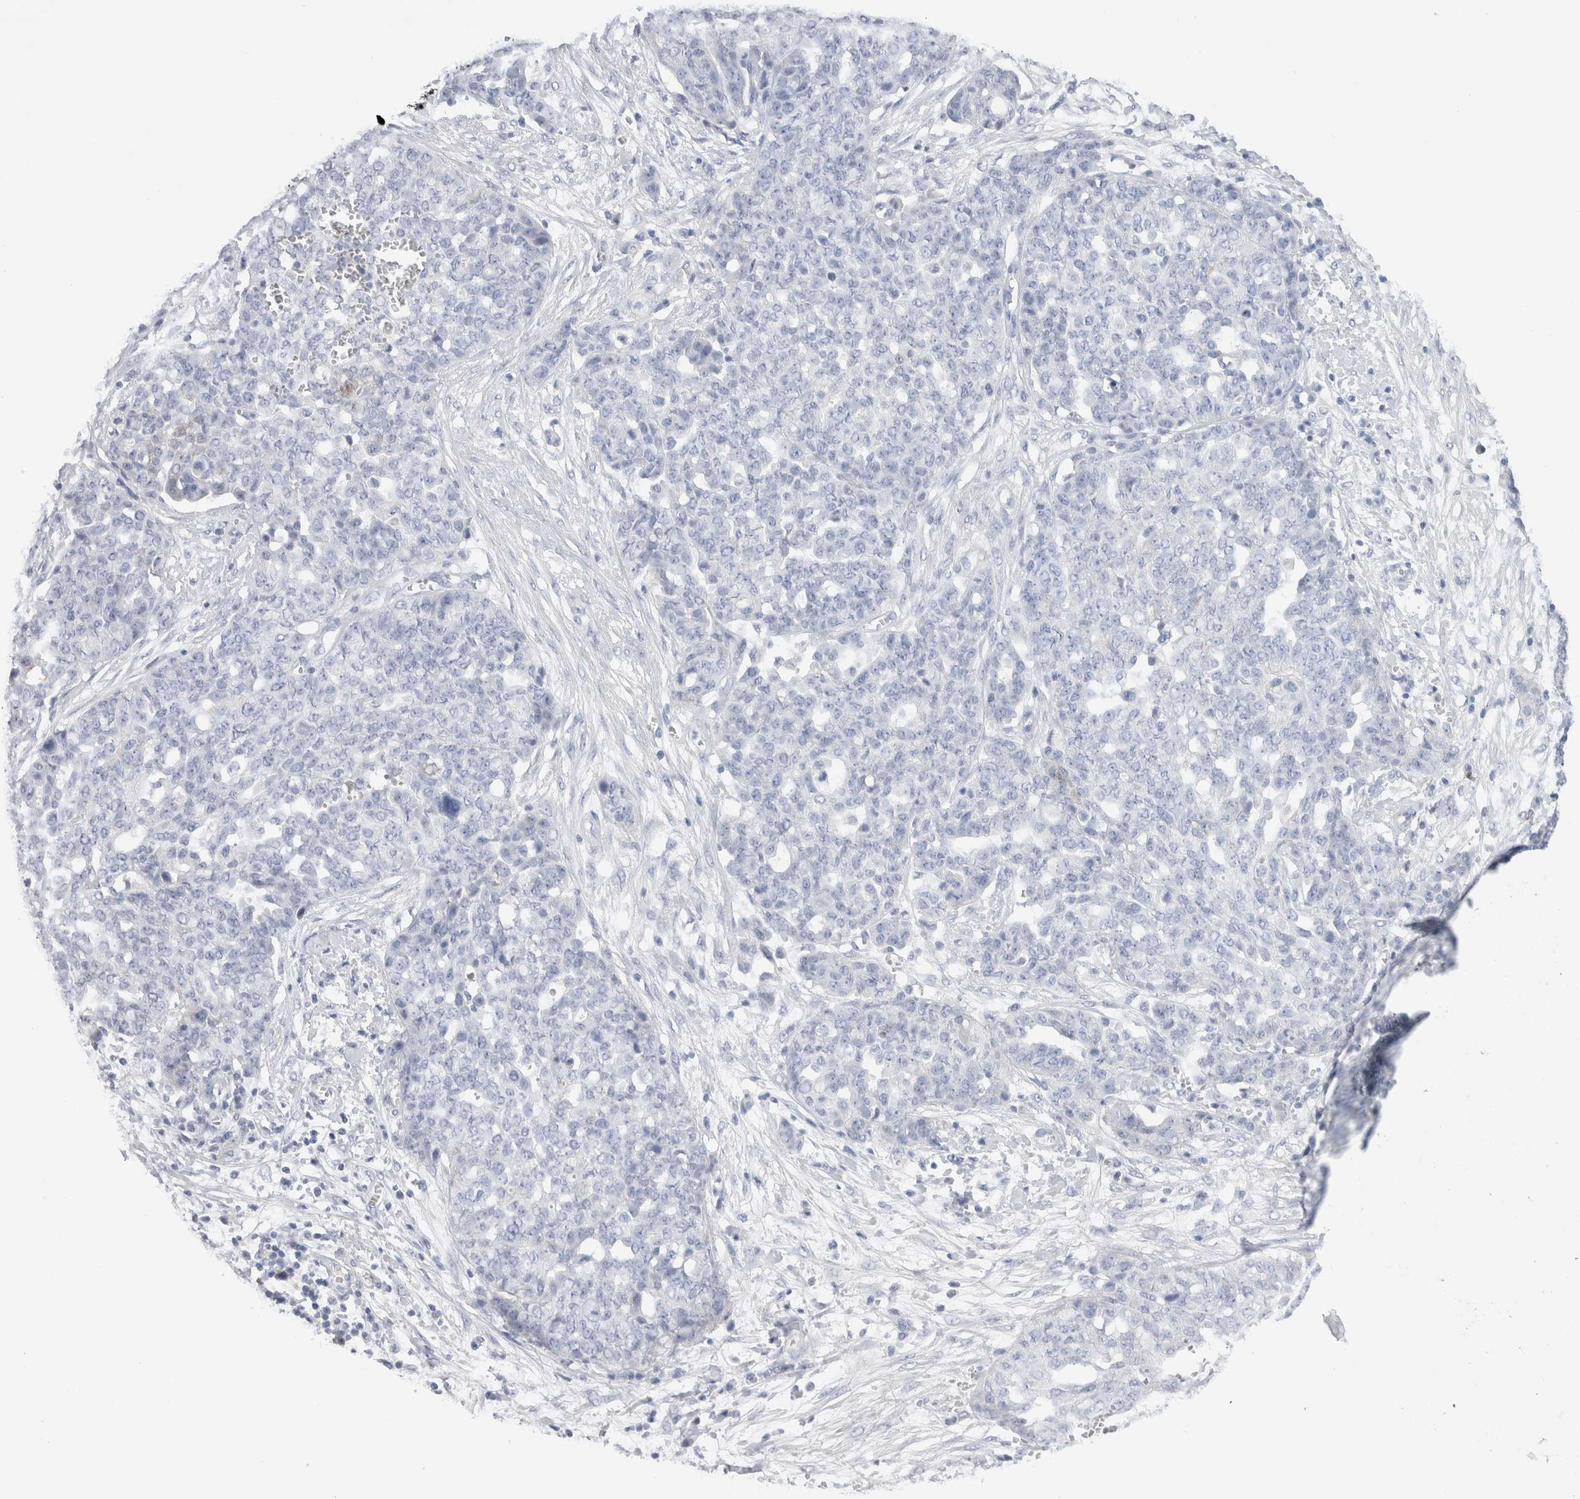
{"staining": {"intensity": "negative", "quantity": "none", "location": "none"}, "tissue": "ovarian cancer", "cell_type": "Tumor cells", "image_type": "cancer", "snomed": [{"axis": "morphology", "description": "Cystadenocarcinoma, serous, NOS"}, {"axis": "topography", "description": "Soft tissue"}, {"axis": "topography", "description": "Ovary"}], "caption": "Immunohistochemistry (IHC) histopathology image of neoplastic tissue: human serous cystadenocarcinoma (ovarian) stained with DAB reveals no significant protein positivity in tumor cells.", "gene": "LAMP3", "patient": {"sex": "female", "age": 57}}